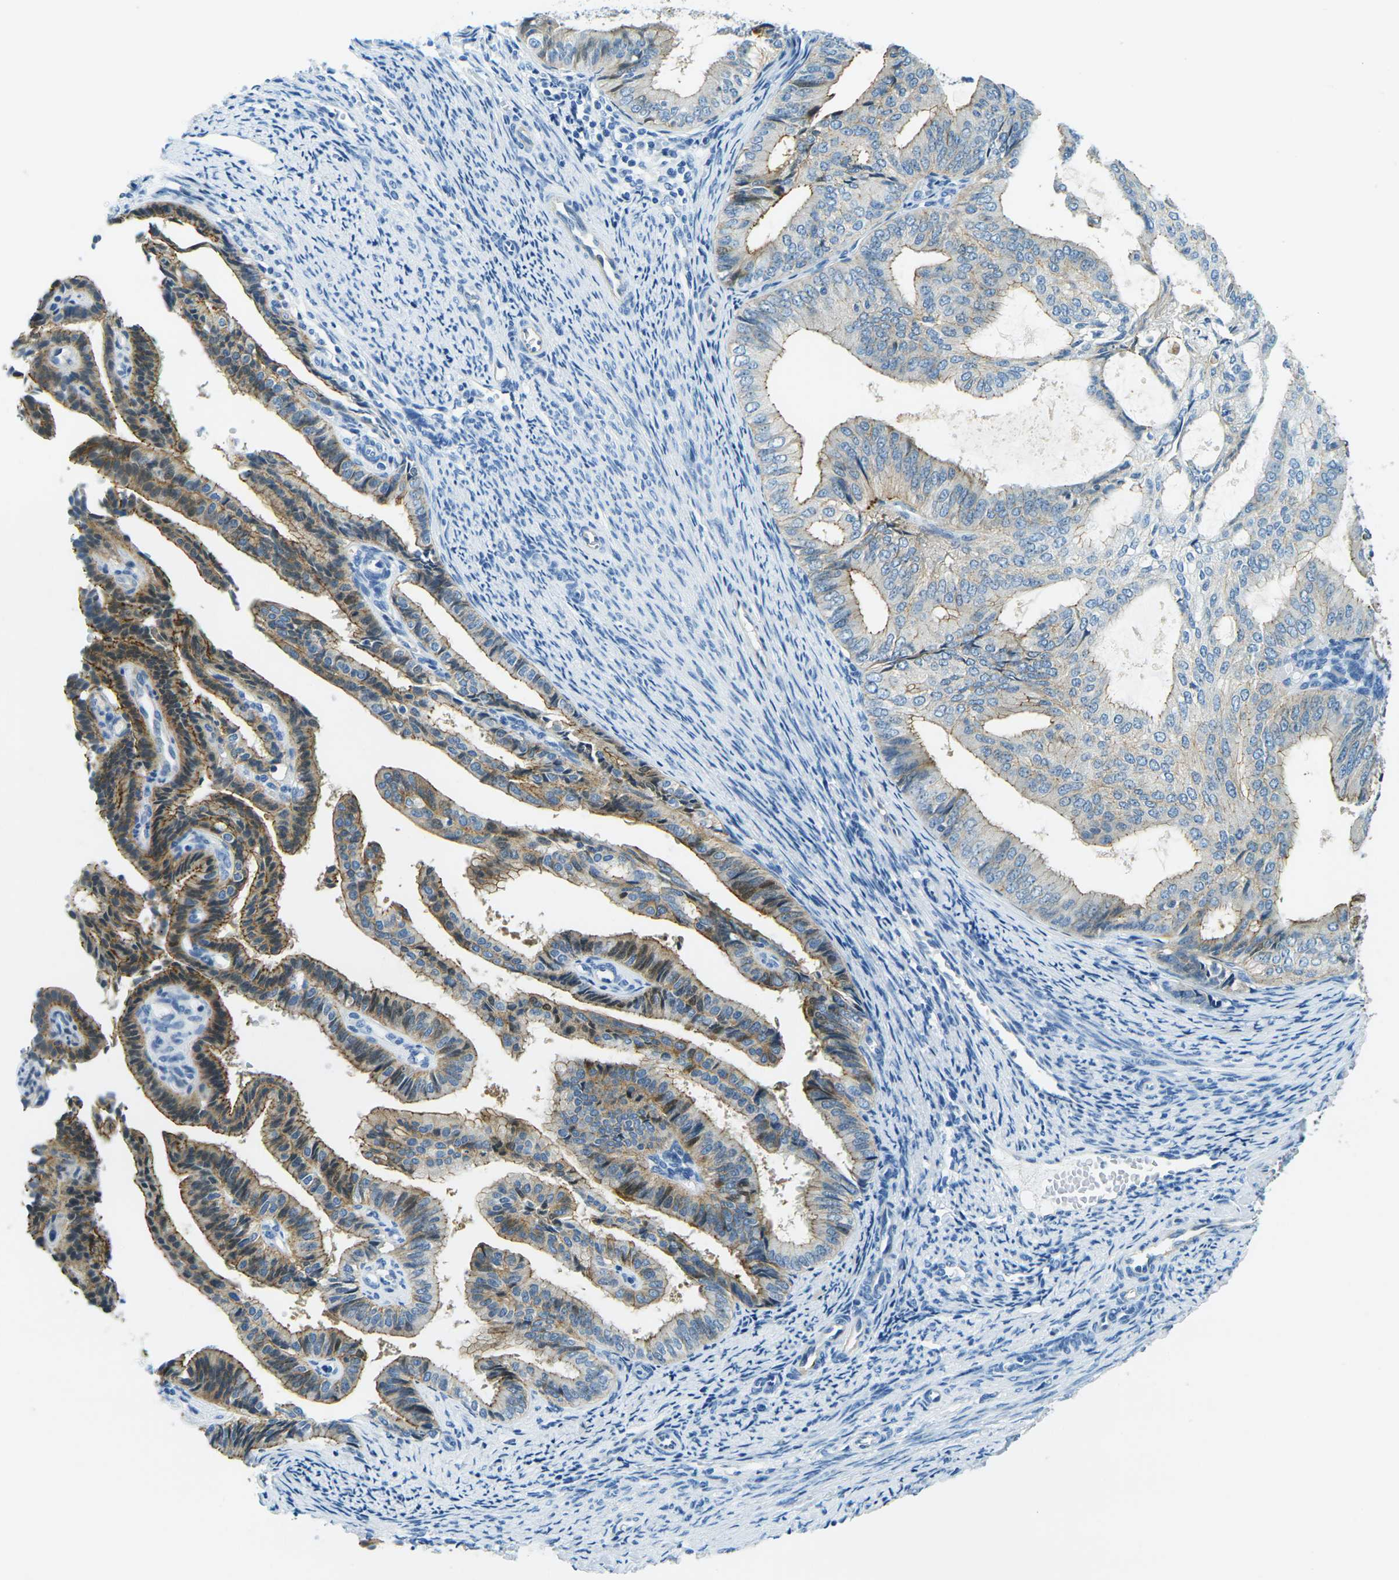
{"staining": {"intensity": "moderate", "quantity": "25%-75%", "location": "cytoplasmic/membranous"}, "tissue": "endometrial cancer", "cell_type": "Tumor cells", "image_type": "cancer", "snomed": [{"axis": "morphology", "description": "Adenocarcinoma, NOS"}, {"axis": "topography", "description": "Endometrium"}], "caption": "The micrograph exhibits a brown stain indicating the presence of a protein in the cytoplasmic/membranous of tumor cells in endometrial cancer (adenocarcinoma).", "gene": "OCLN", "patient": {"sex": "female", "age": 58}}